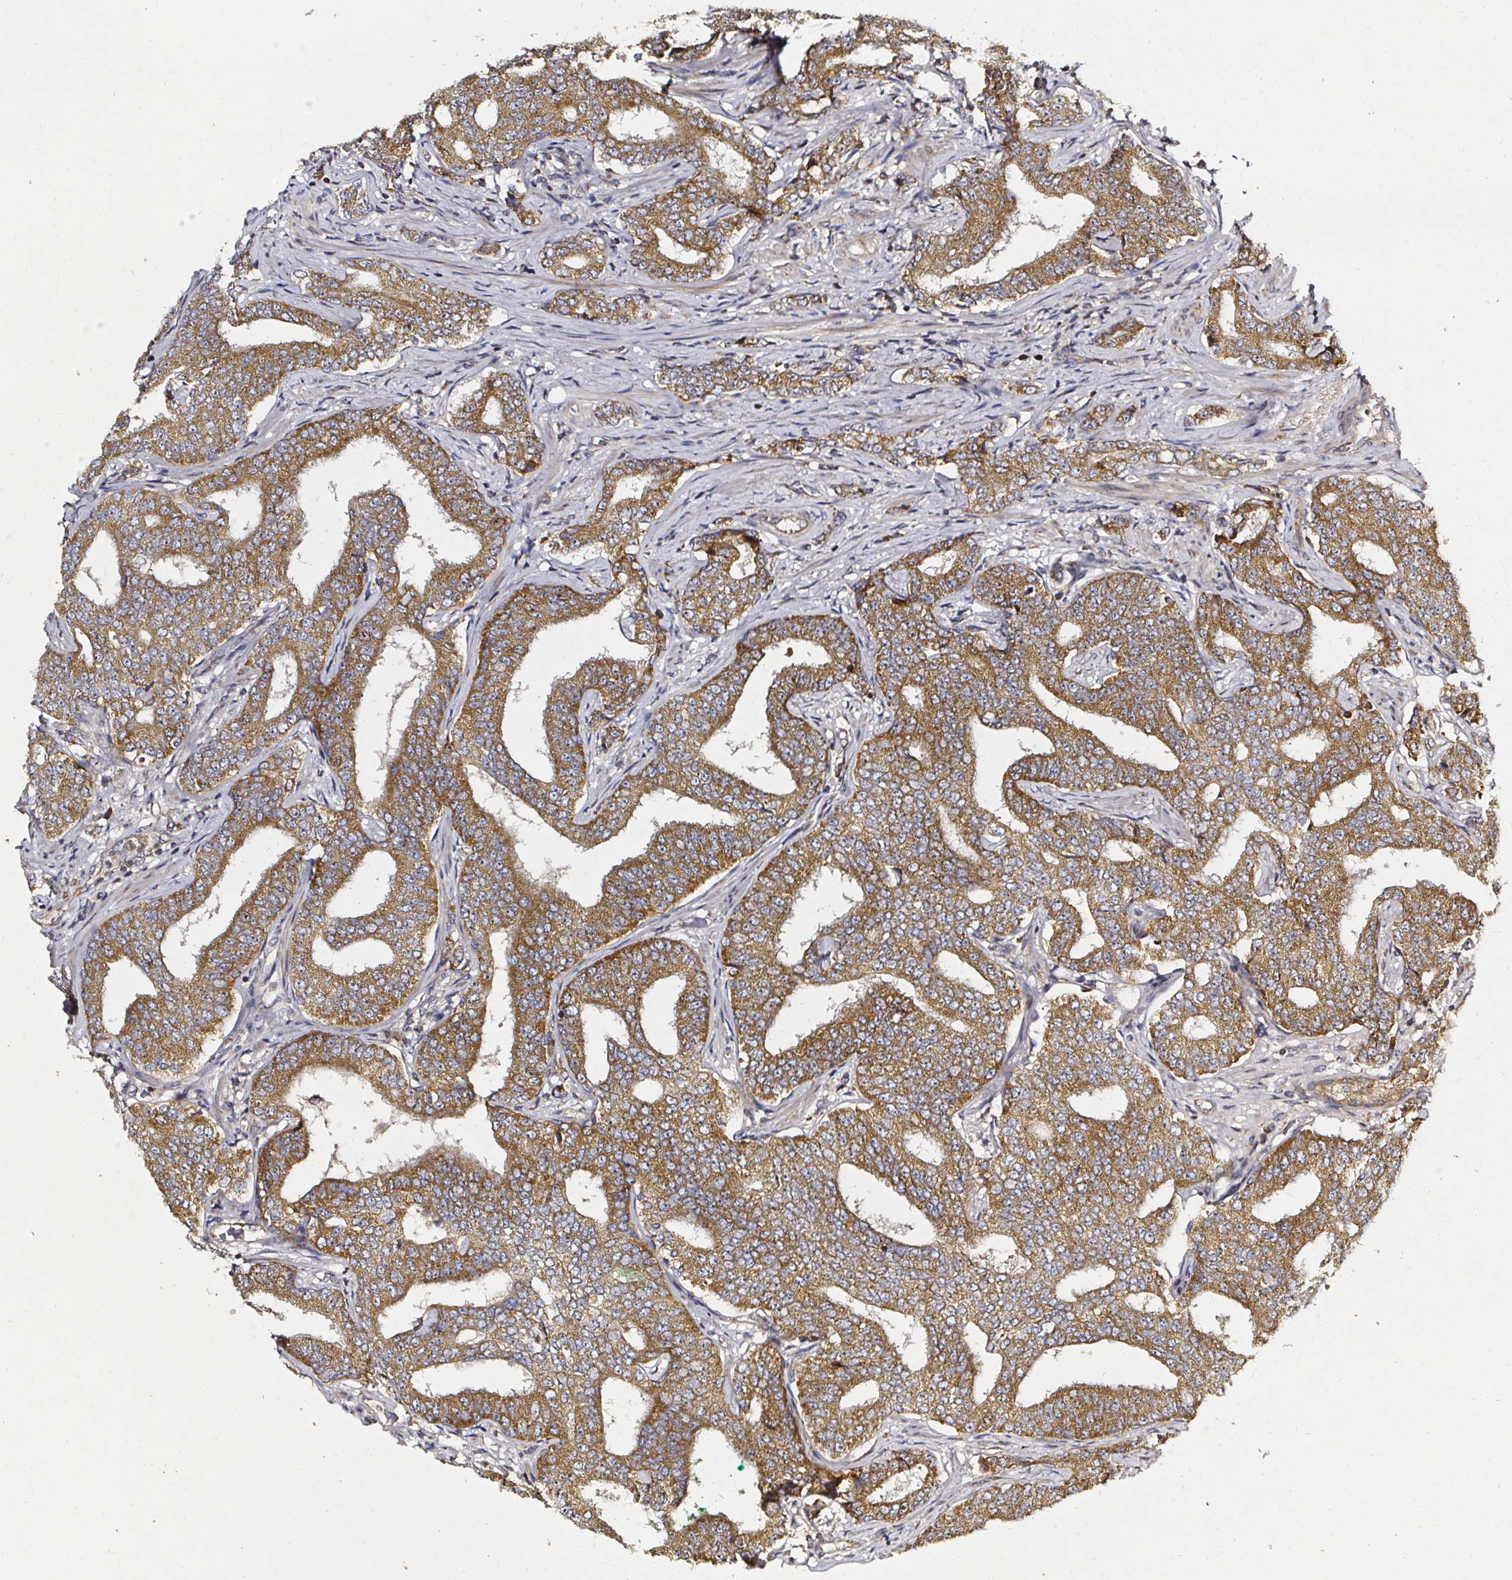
{"staining": {"intensity": "moderate", "quantity": ">75%", "location": "cytoplasmic/membranous"}, "tissue": "prostate cancer", "cell_type": "Tumor cells", "image_type": "cancer", "snomed": [{"axis": "morphology", "description": "Adenocarcinoma, High grade"}, {"axis": "topography", "description": "Prostate"}], "caption": "Tumor cells exhibit moderate cytoplasmic/membranous staining in about >75% of cells in prostate cancer (high-grade adenocarcinoma).", "gene": "ATAD3B", "patient": {"sex": "male", "age": 72}}